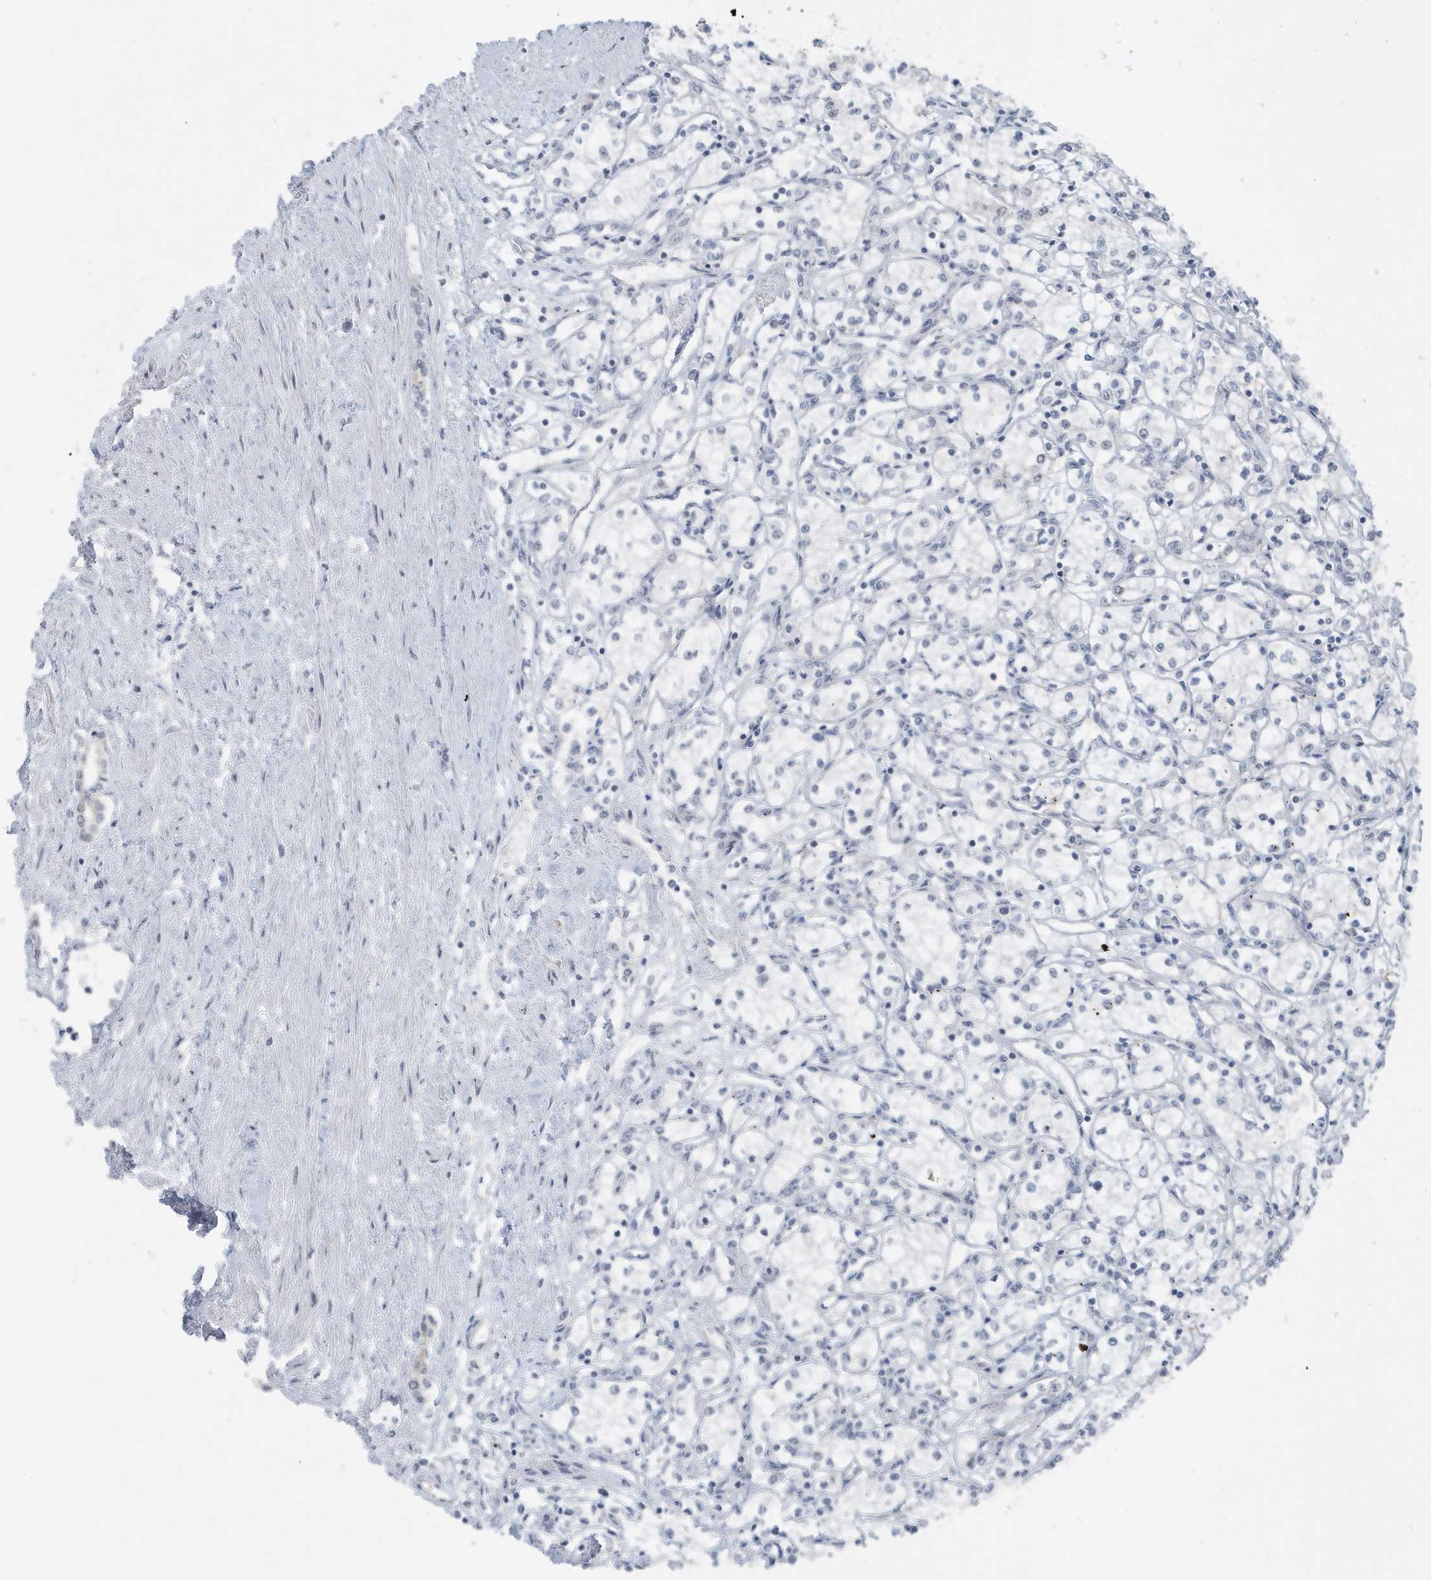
{"staining": {"intensity": "negative", "quantity": "none", "location": "none"}, "tissue": "renal cancer", "cell_type": "Tumor cells", "image_type": "cancer", "snomed": [{"axis": "morphology", "description": "Adenocarcinoma, NOS"}, {"axis": "topography", "description": "Kidney"}], "caption": "The photomicrograph reveals no staining of tumor cells in renal cancer.", "gene": "RPF2", "patient": {"sex": "male", "age": 59}}